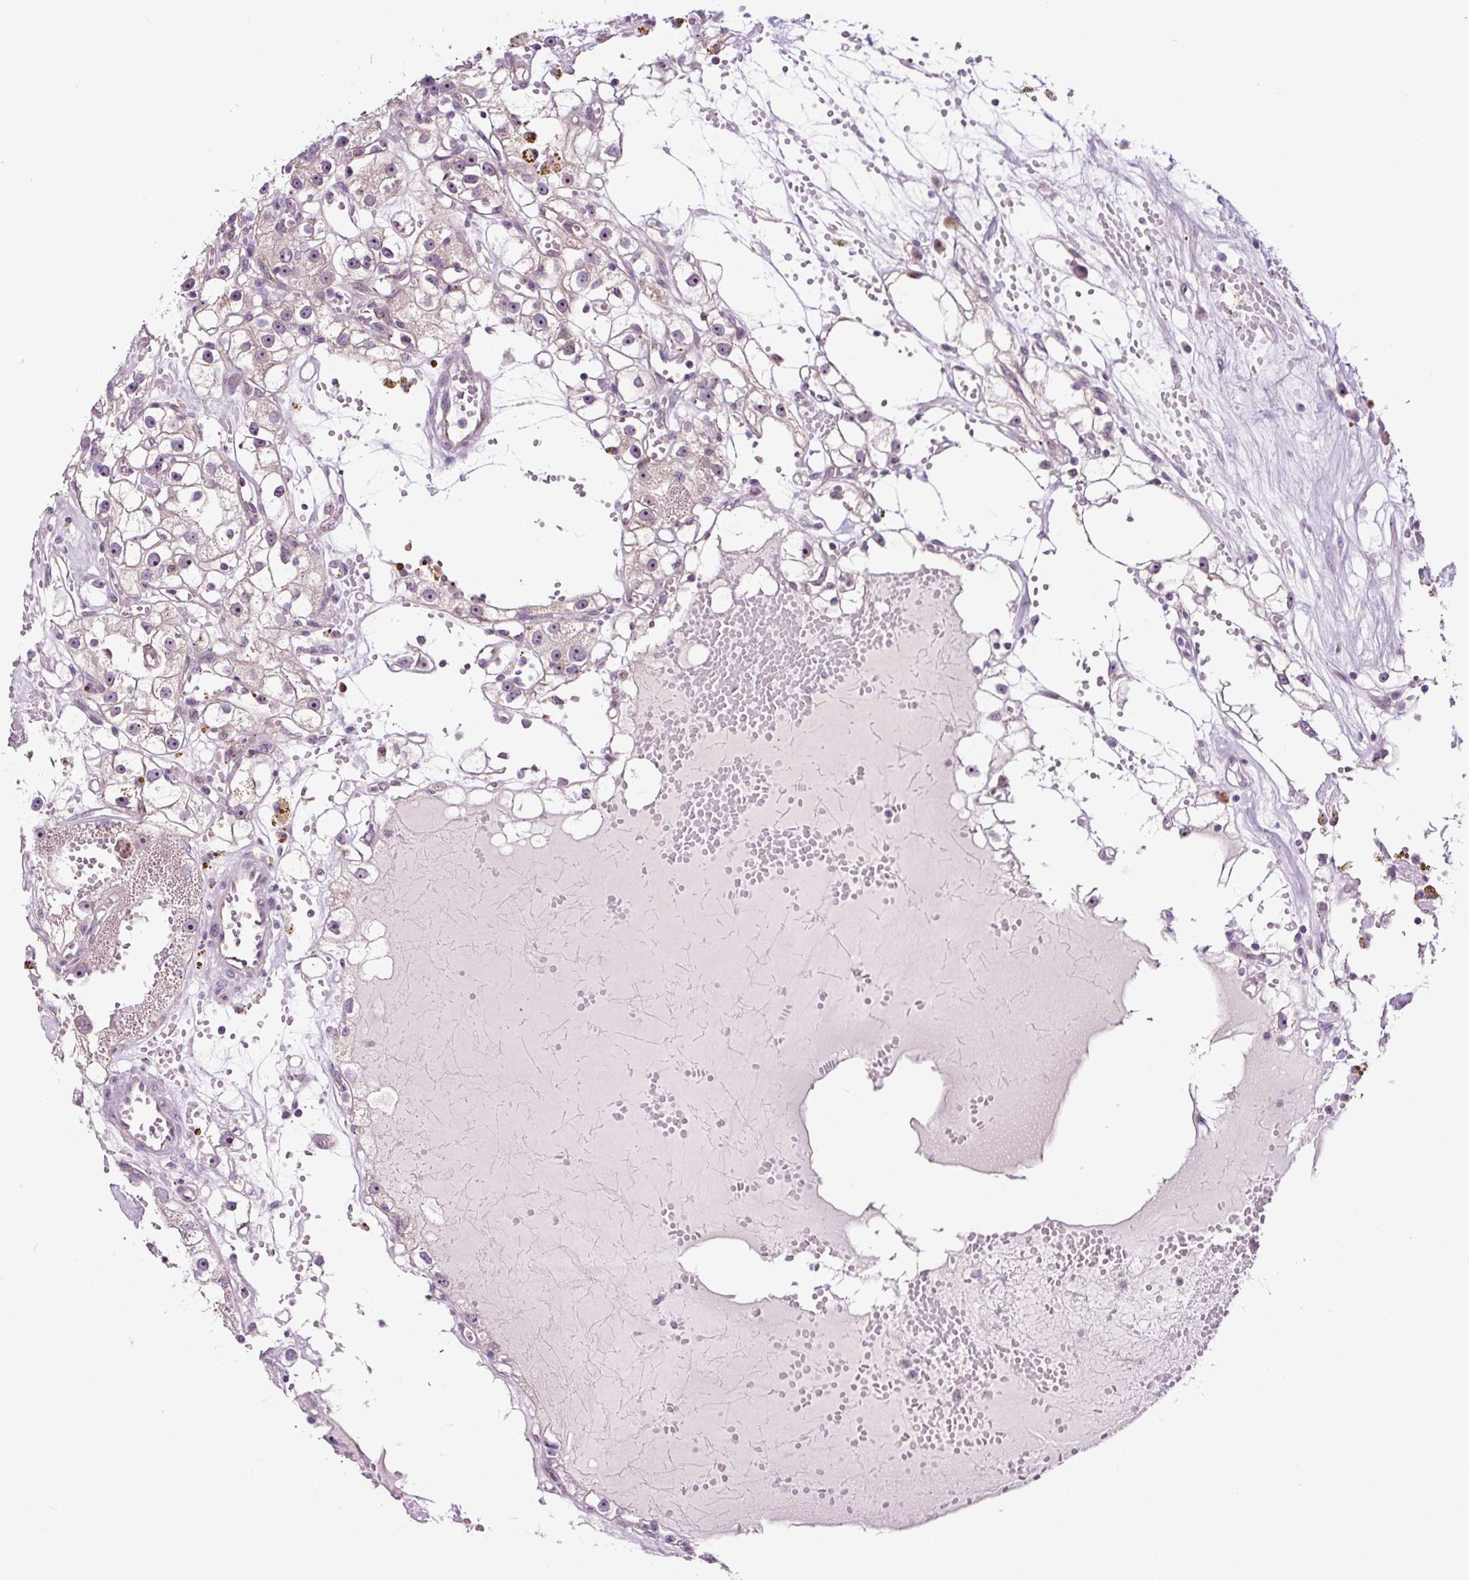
{"staining": {"intensity": "negative", "quantity": "none", "location": "none"}, "tissue": "renal cancer", "cell_type": "Tumor cells", "image_type": "cancer", "snomed": [{"axis": "morphology", "description": "Adenocarcinoma, NOS"}, {"axis": "topography", "description": "Kidney"}], "caption": "A high-resolution histopathology image shows immunohistochemistry staining of renal cancer (adenocarcinoma), which displays no significant positivity in tumor cells.", "gene": "NOM1", "patient": {"sex": "male", "age": 56}}